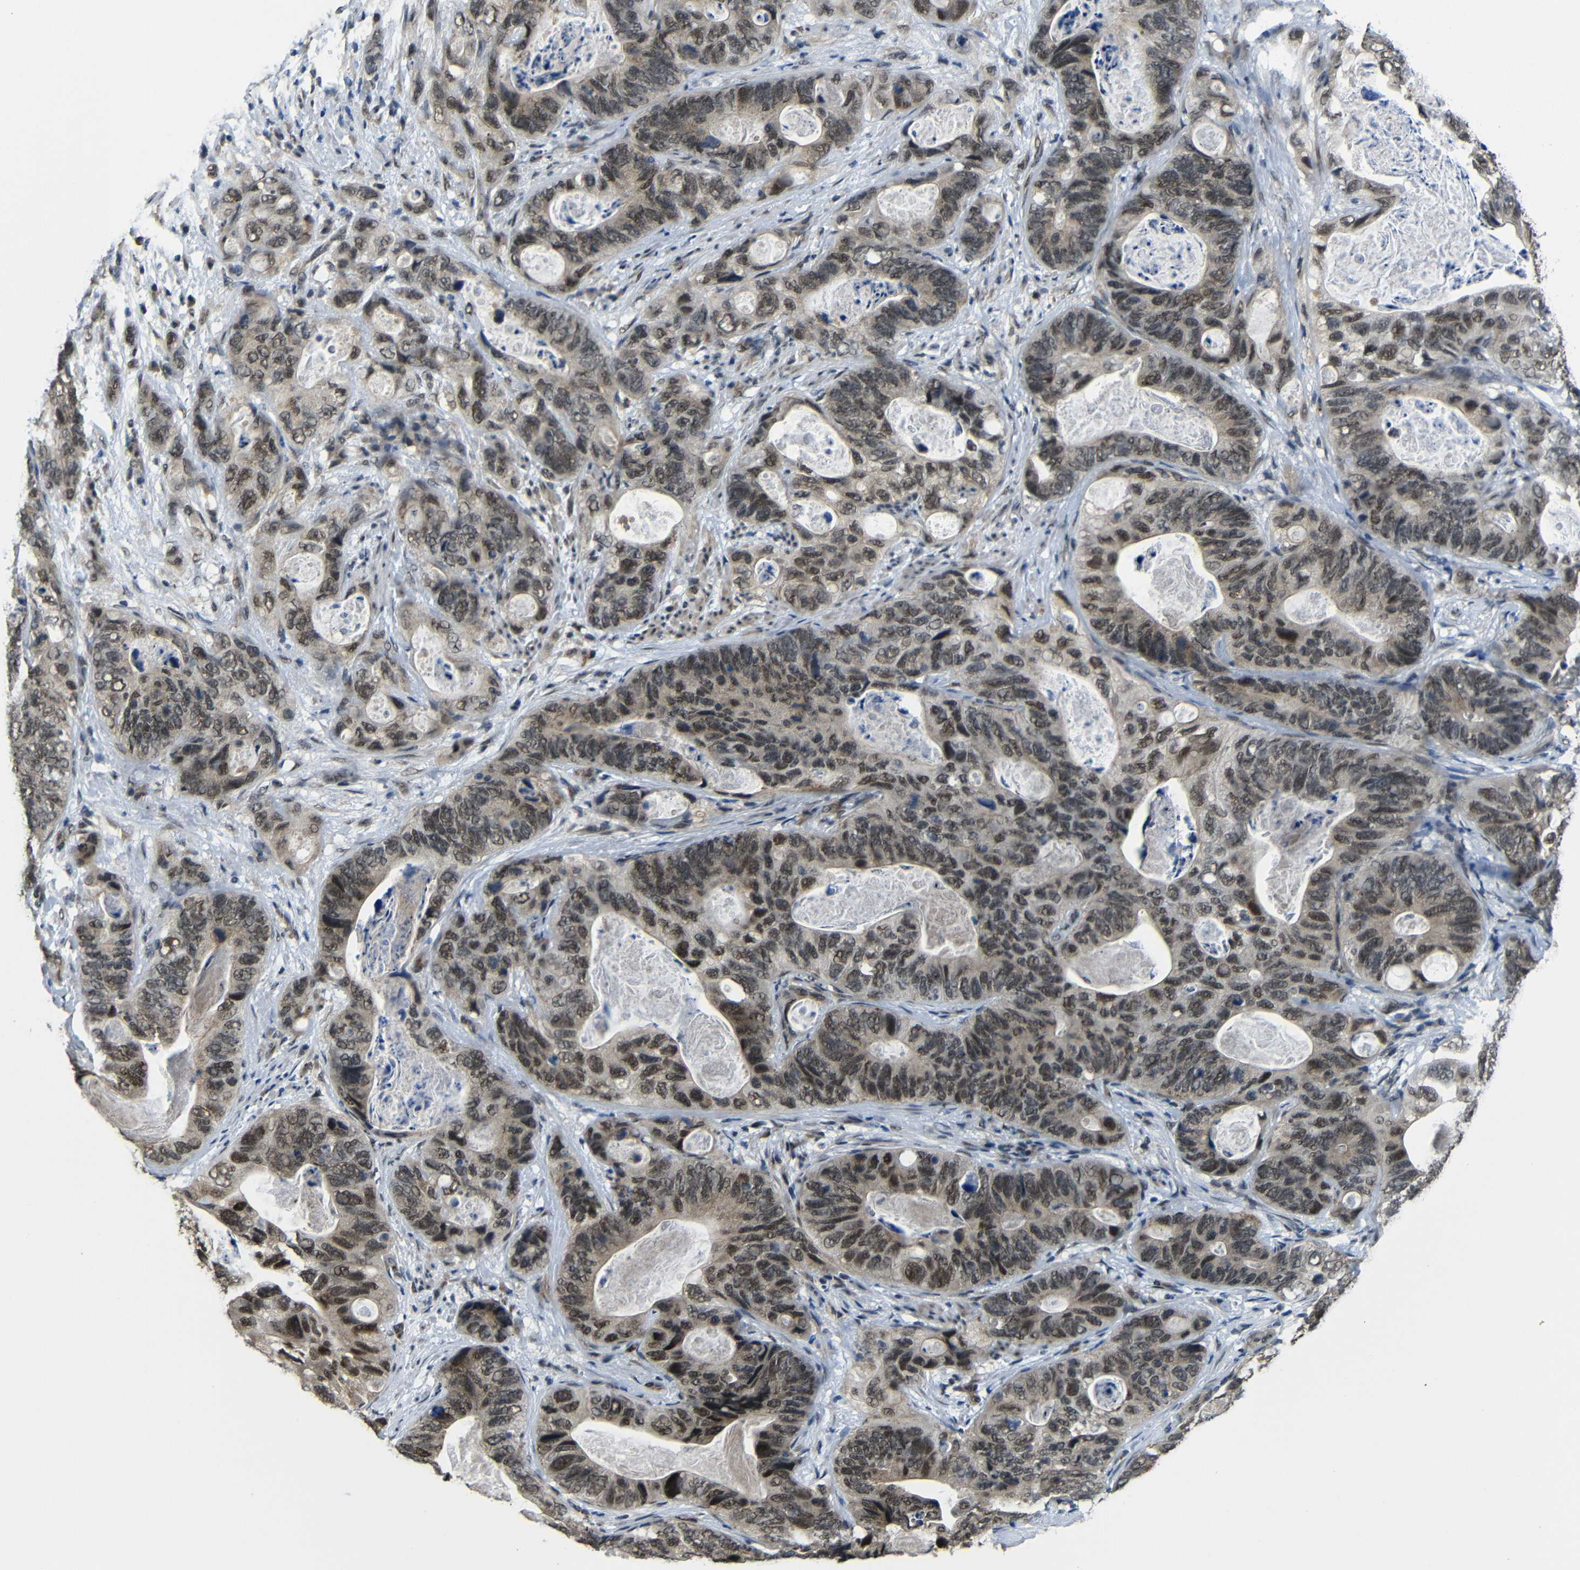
{"staining": {"intensity": "weak", "quantity": ">75%", "location": "cytoplasmic/membranous,nuclear"}, "tissue": "stomach cancer", "cell_type": "Tumor cells", "image_type": "cancer", "snomed": [{"axis": "morphology", "description": "Adenocarcinoma, NOS"}, {"axis": "topography", "description": "Stomach"}], "caption": "Tumor cells display low levels of weak cytoplasmic/membranous and nuclear positivity in approximately >75% of cells in adenocarcinoma (stomach). Immunohistochemistry (ihc) stains the protein of interest in brown and the nuclei are stained blue.", "gene": "FAM172A", "patient": {"sex": "female", "age": 89}}